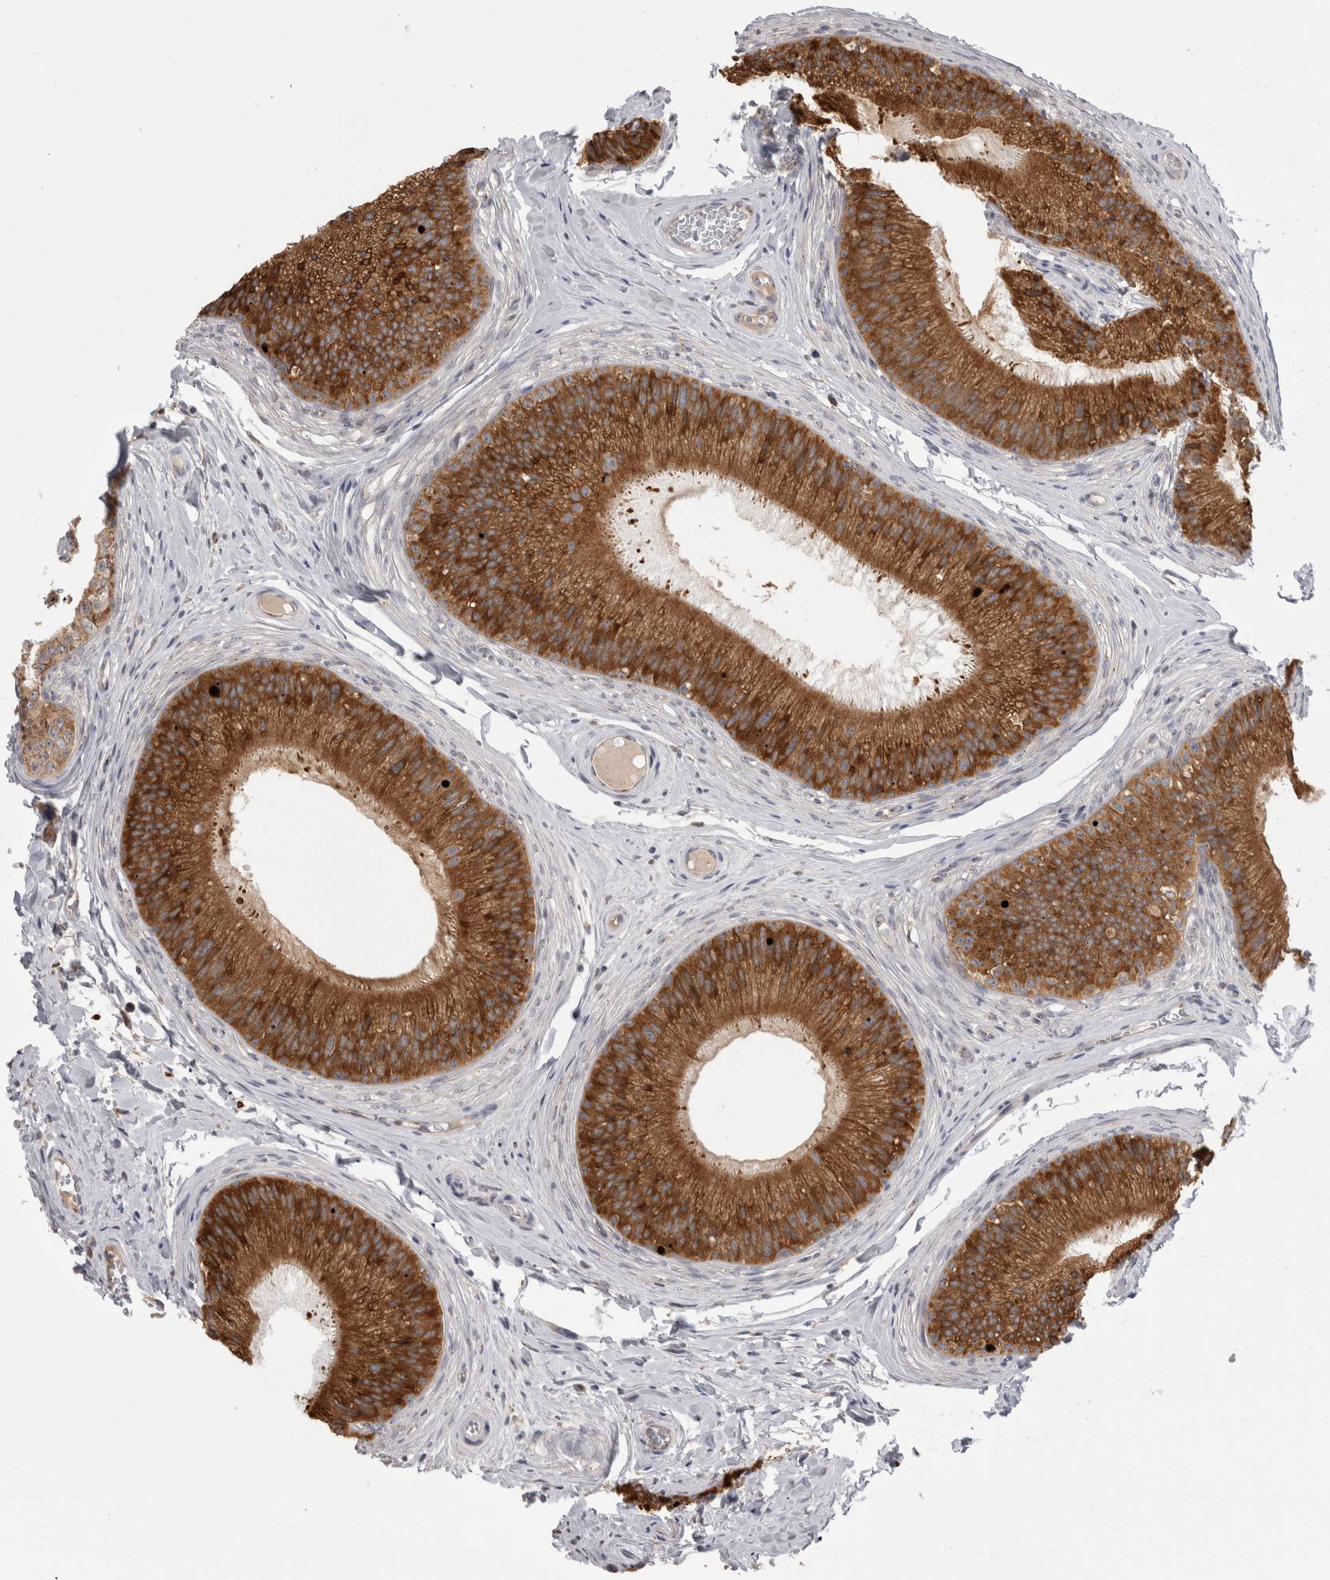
{"staining": {"intensity": "strong", "quantity": ">75%", "location": "cytoplasmic/membranous"}, "tissue": "epididymis", "cell_type": "Glandular cells", "image_type": "normal", "snomed": [{"axis": "morphology", "description": "Normal tissue, NOS"}, {"axis": "topography", "description": "Epididymis"}], "caption": "This image reveals IHC staining of unremarkable epididymis, with high strong cytoplasmic/membranous expression in approximately >75% of glandular cells.", "gene": "ZNF341", "patient": {"sex": "male", "age": 31}}